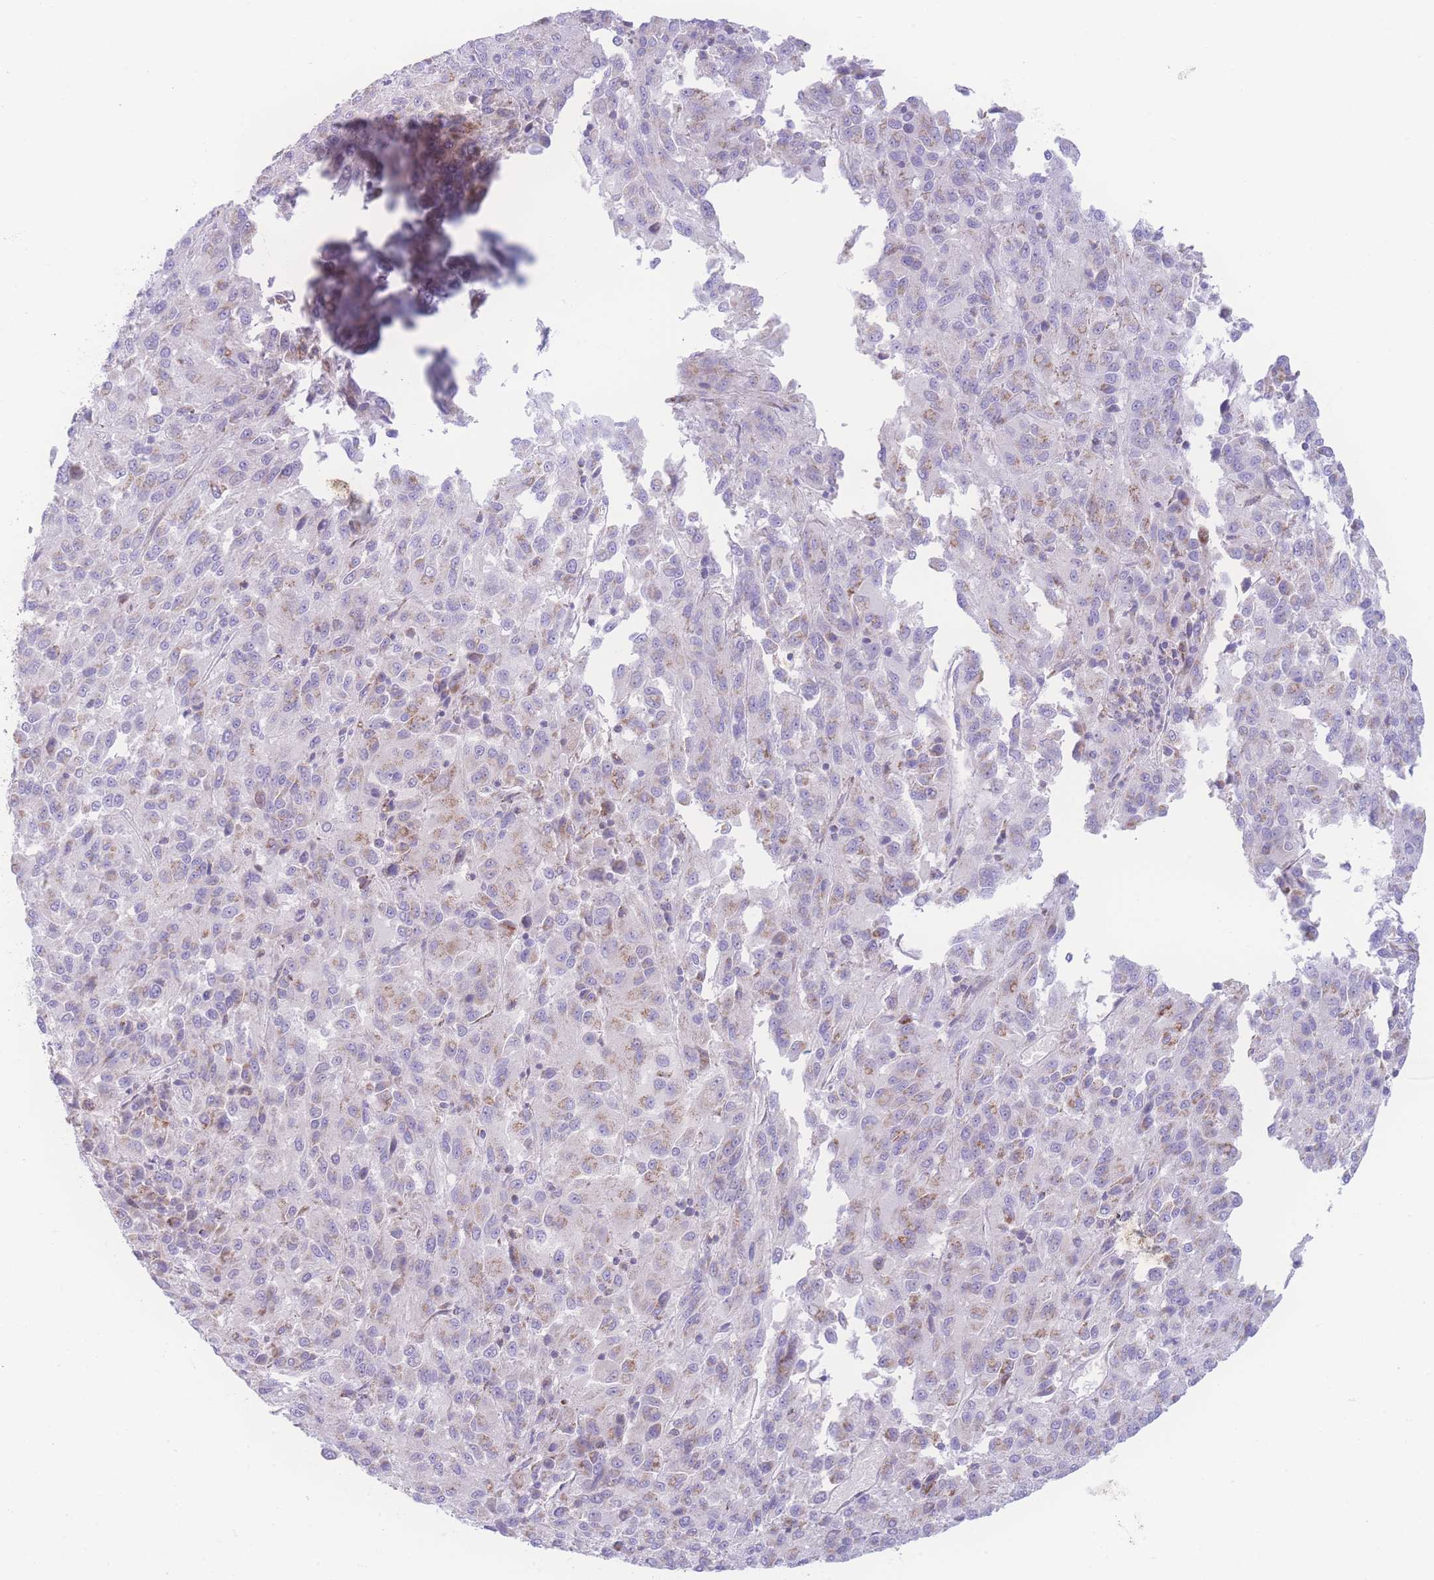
{"staining": {"intensity": "weak", "quantity": "<25%", "location": "cytoplasmic/membranous"}, "tissue": "melanoma", "cell_type": "Tumor cells", "image_type": "cancer", "snomed": [{"axis": "morphology", "description": "Malignant melanoma, Metastatic site"}, {"axis": "topography", "description": "Lung"}], "caption": "Immunohistochemical staining of melanoma reveals no significant expression in tumor cells.", "gene": "NBEAL1", "patient": {"sex": "male", "age": 64}}